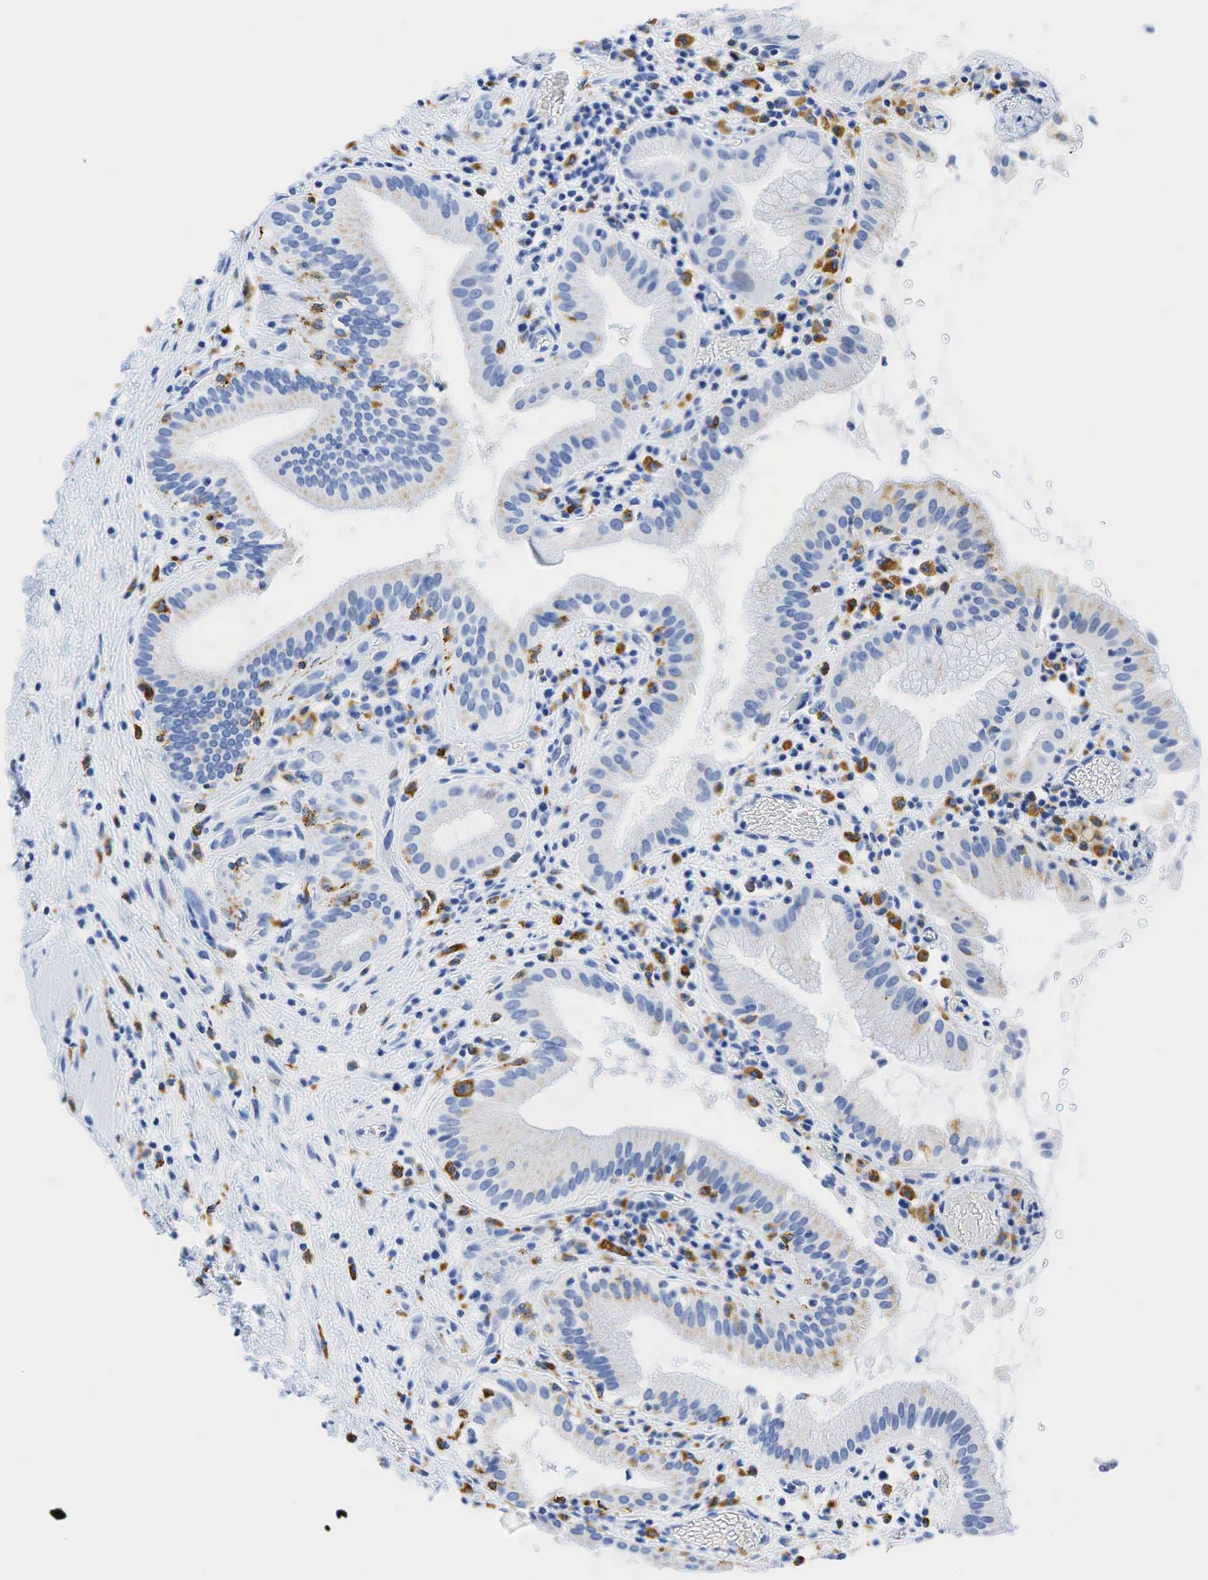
{"staining": {"intensity": "weak", "quantity": "<25%", "location": "cytoplasmic/membranous"}, "tissue": "gallbladder", "cell_type": "Glandular cells", "image_type": "normal", "snomed": [{"axis": "morphology", "description": "Normal tissue, NOS"}, {"axis": "topography", "description": "Gallbladder"}], "caption": "This is an immunohistochemistry image of benign gallbladder. There is no positivity in glandular cells.", "gene": "CD68", "patient": {"sex": "male", "age": 73}}